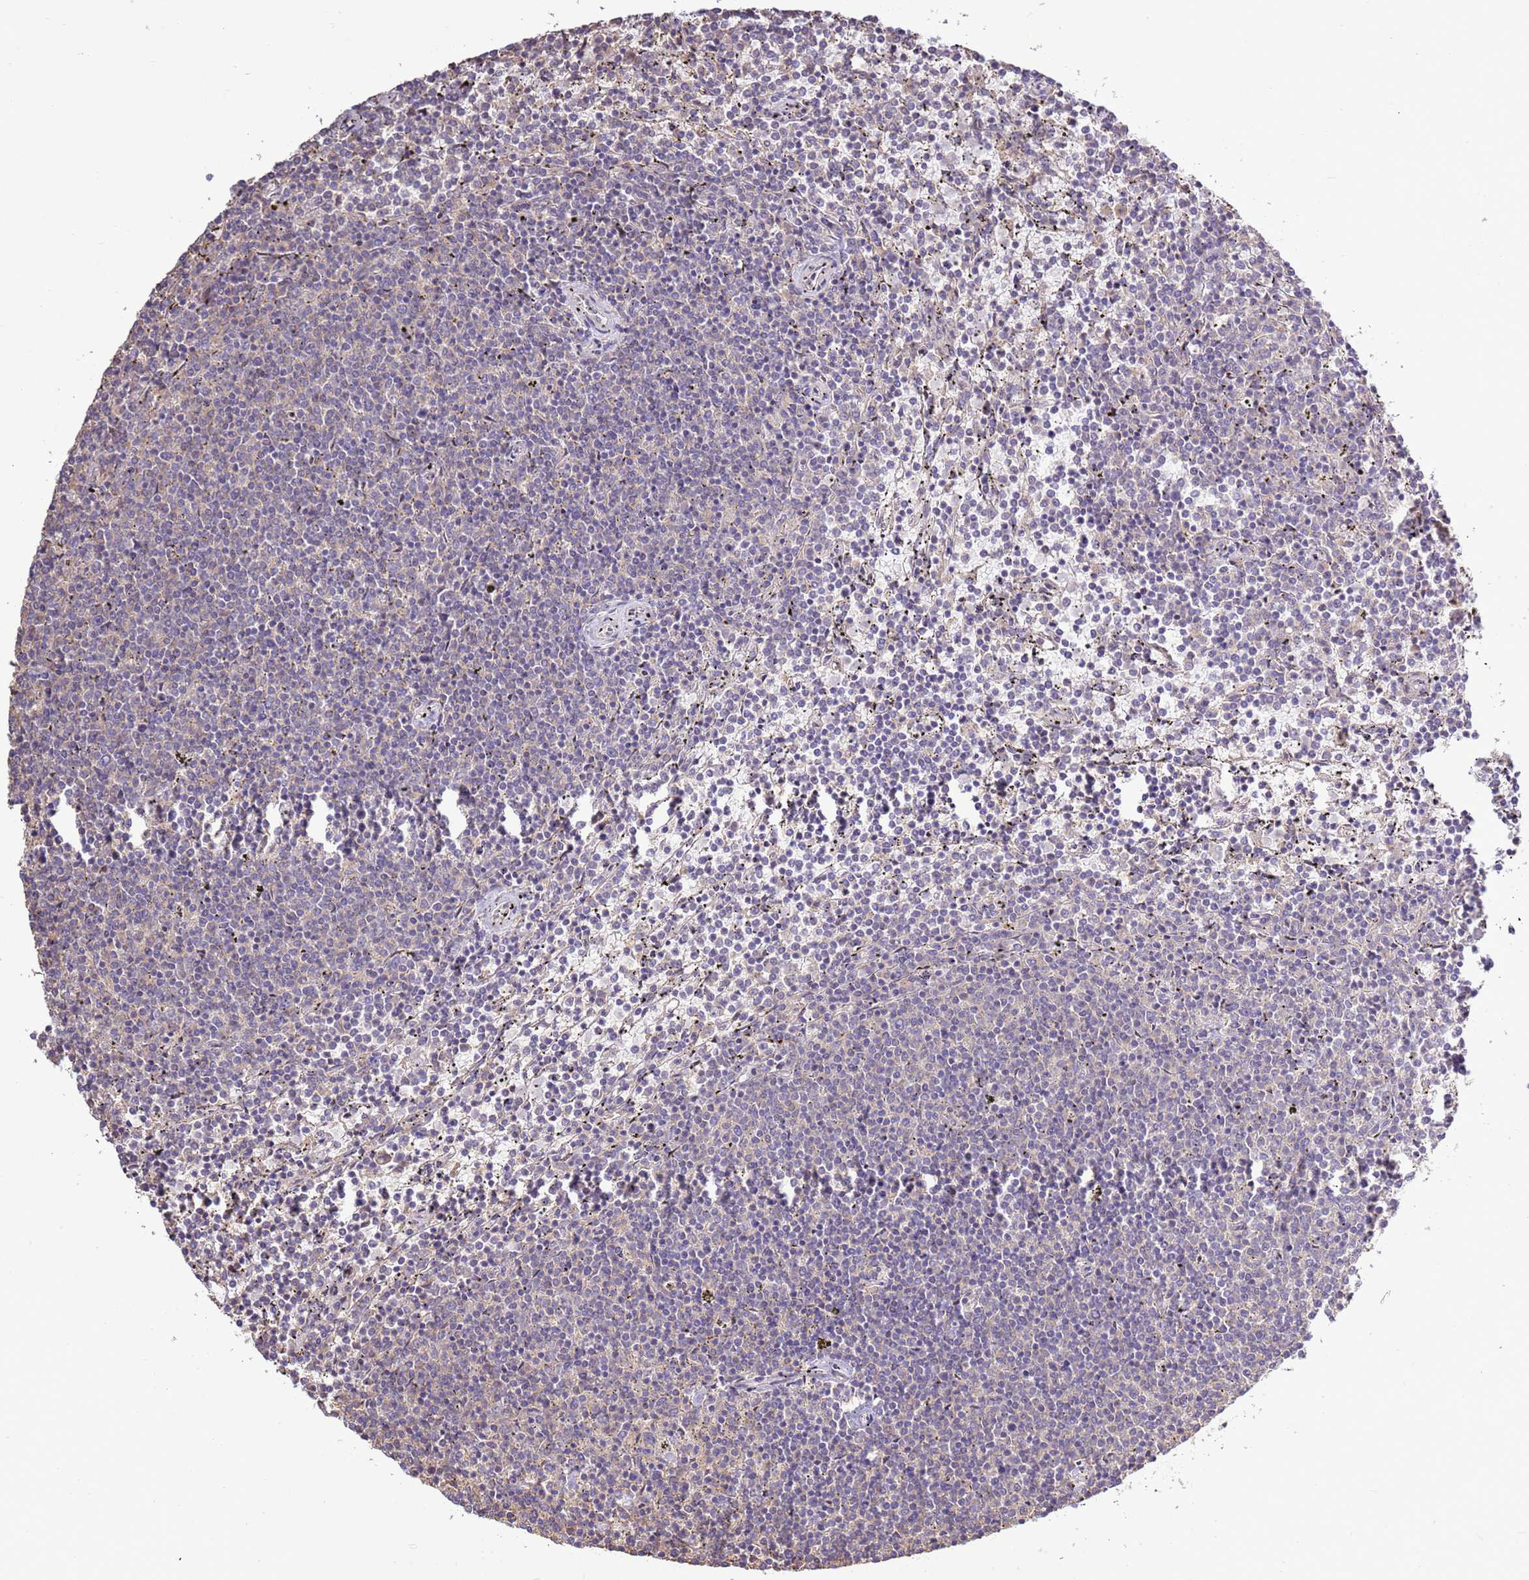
{"staining": {"intensity": "negative", "quantity": "none", "location": "none"}, "tissue": "lymphoma", "cell_type": "Tumor cells", "image_type": "cancer", "snomed": [{"axis": "morphology", "description": "Malignant lymphoma, non-Hodgkin's type, Low grade"}, {"axis": "topography", "description": "Spleen"}], "caption": "High power microscopy image of an IHC micrograph of lymphoma, revealing no significant positivity in tumor cells.", "gene": "EVA1B", "patient": {"sex": "female", "age": 50}}